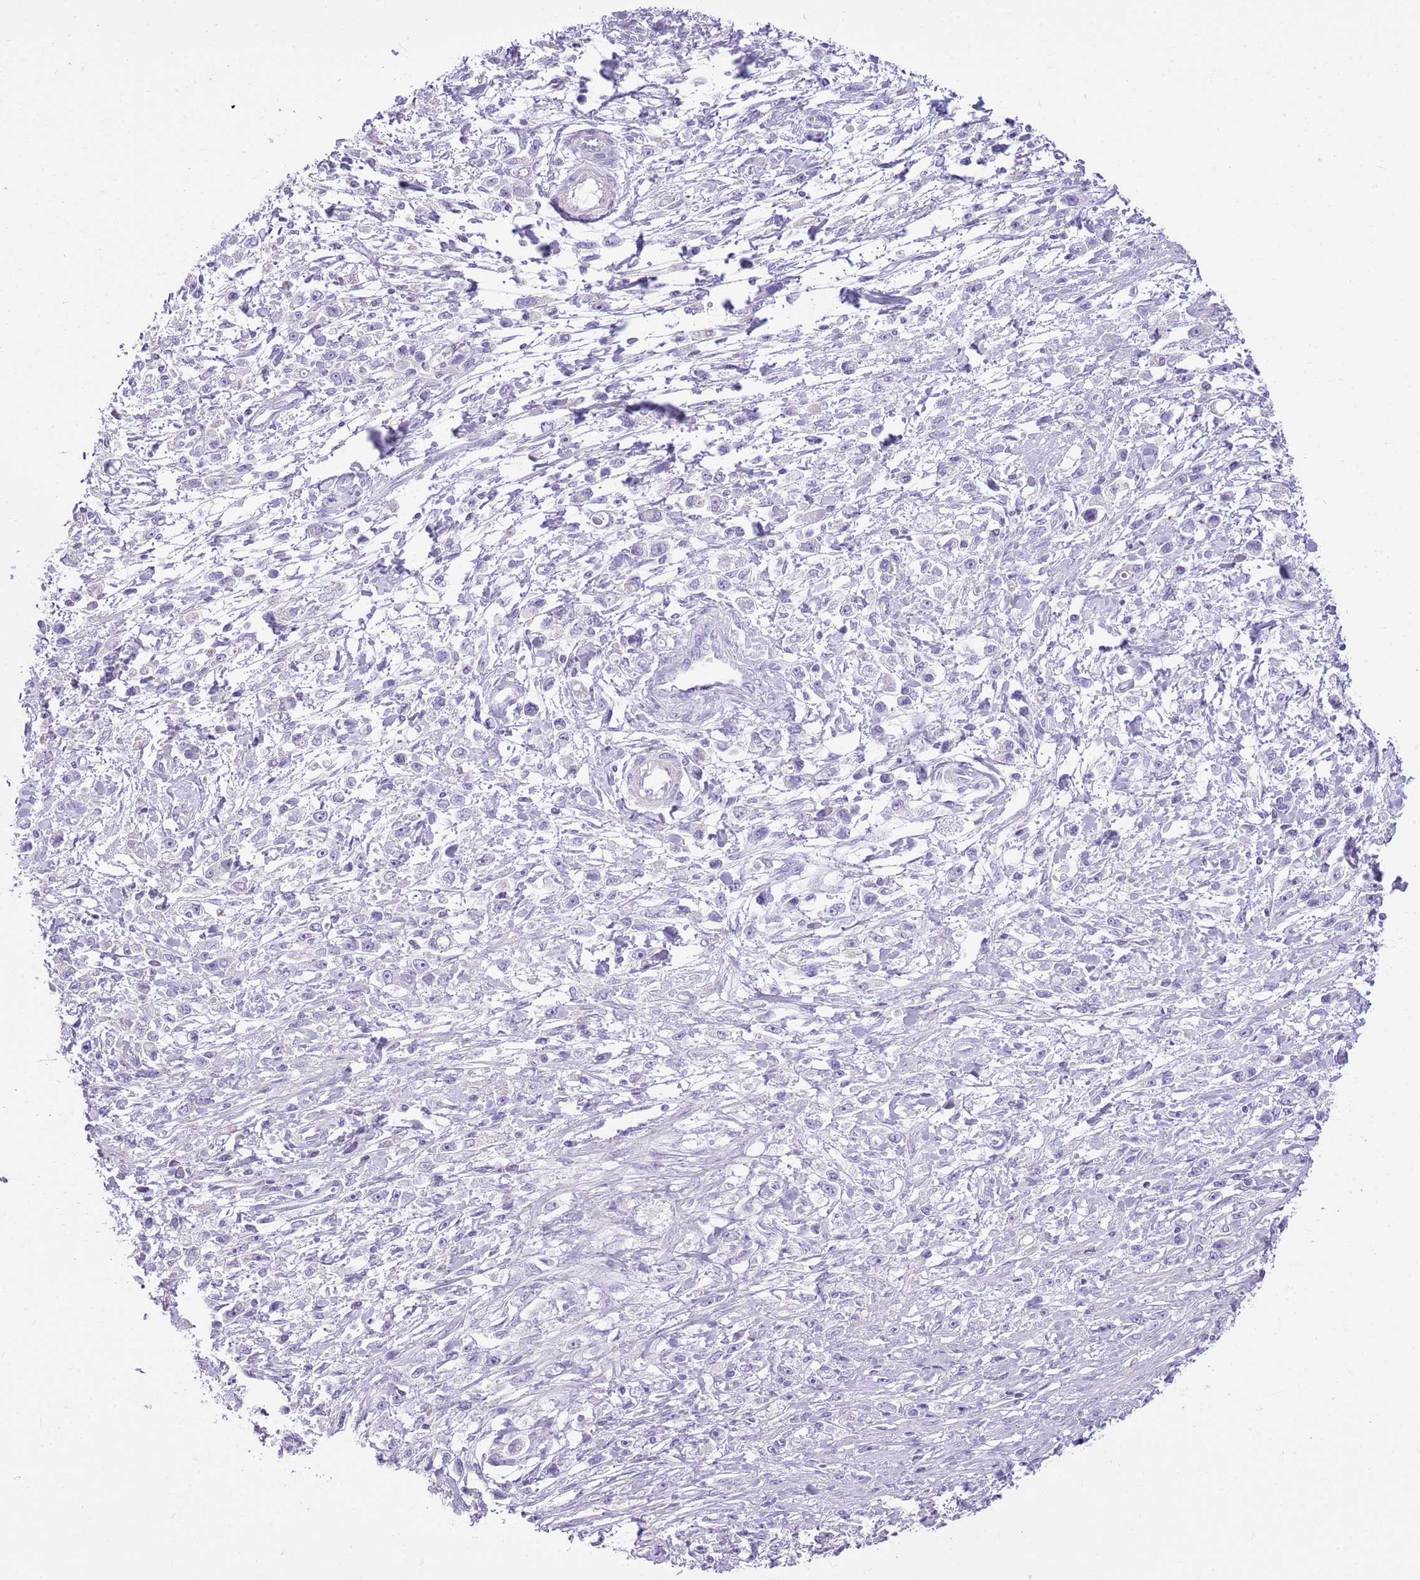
{"staining": {"intensity": "negative", "quantity": "none", "location": "none"}, "tissue": "stomach cancer", "cell_type": "Tumor cells", "image_type": "cancer", "snomed": [{"axis": "morphology", "description": "Adenocarcinoma, NOS"}, {"axis": "topography", "description": "Stomach"}], "caption": "Immunohistochemistry (IHC) histopathology image of stomach cancer (adenocarcinoma) stained for a protein (brown), which displays no positivity in tumor cells.", "gene": "CNPPD1", "patient": {"sex": "female", "age": 59}}